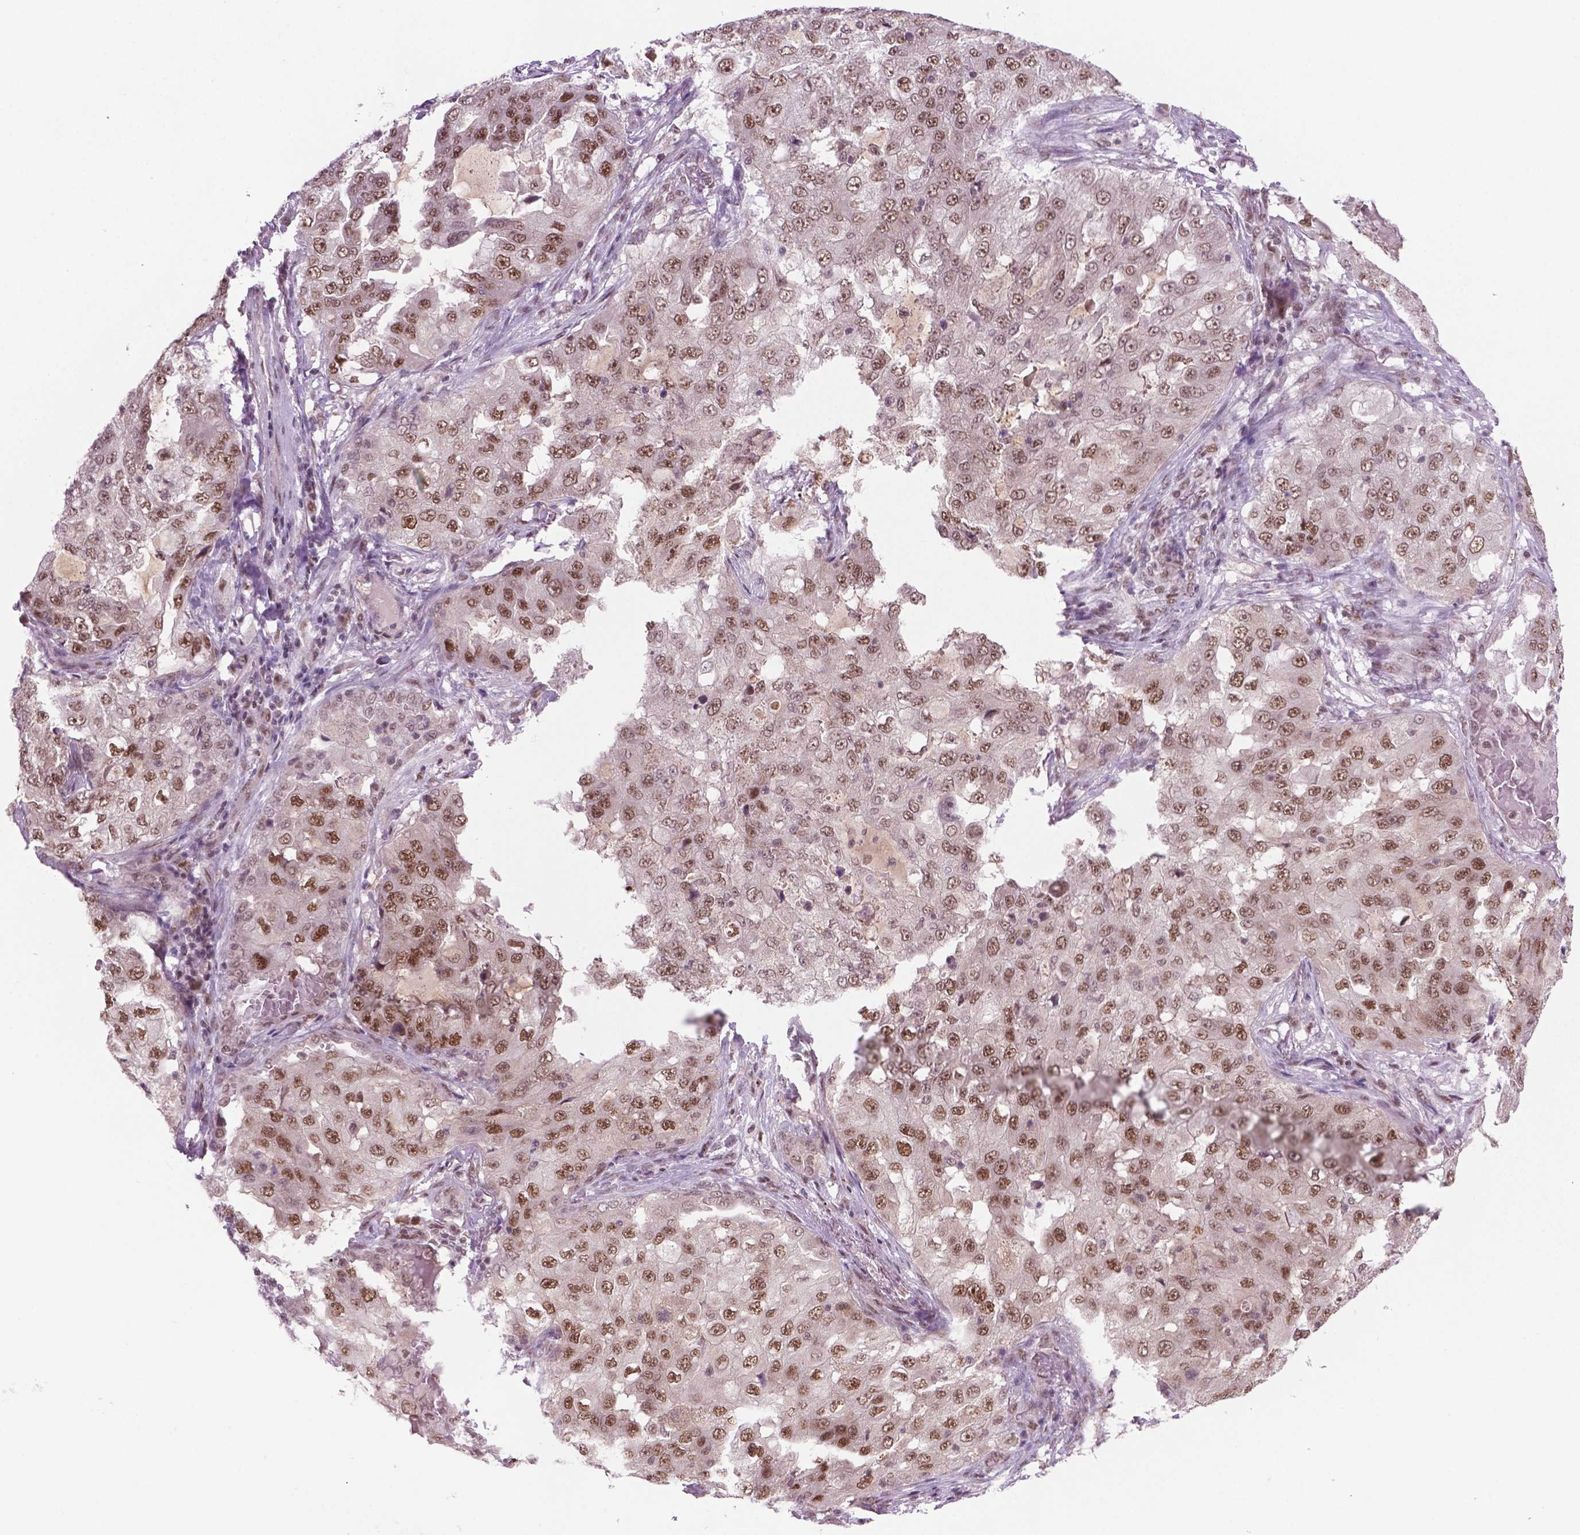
{"staining": {"intensity": "moderate", "quantity": ">75%", "location": "nuclear"}, "tissue": "lung cancer", "cell_type": "Tumor cells", "image_type": "cancer", "snomed": [{"axis": "morphology", "description": "Adenocarcinoma, NOS"}, {"axis": "topography", "description": "Lung"}], "caption": "About >75% of tumor cells in lung cancer demonstrate moderate nuclear protein staining as visualized by brown immunohistochemical staining.", "gene": "PHAX", "patient": {"sex": "female", "age": 61}}